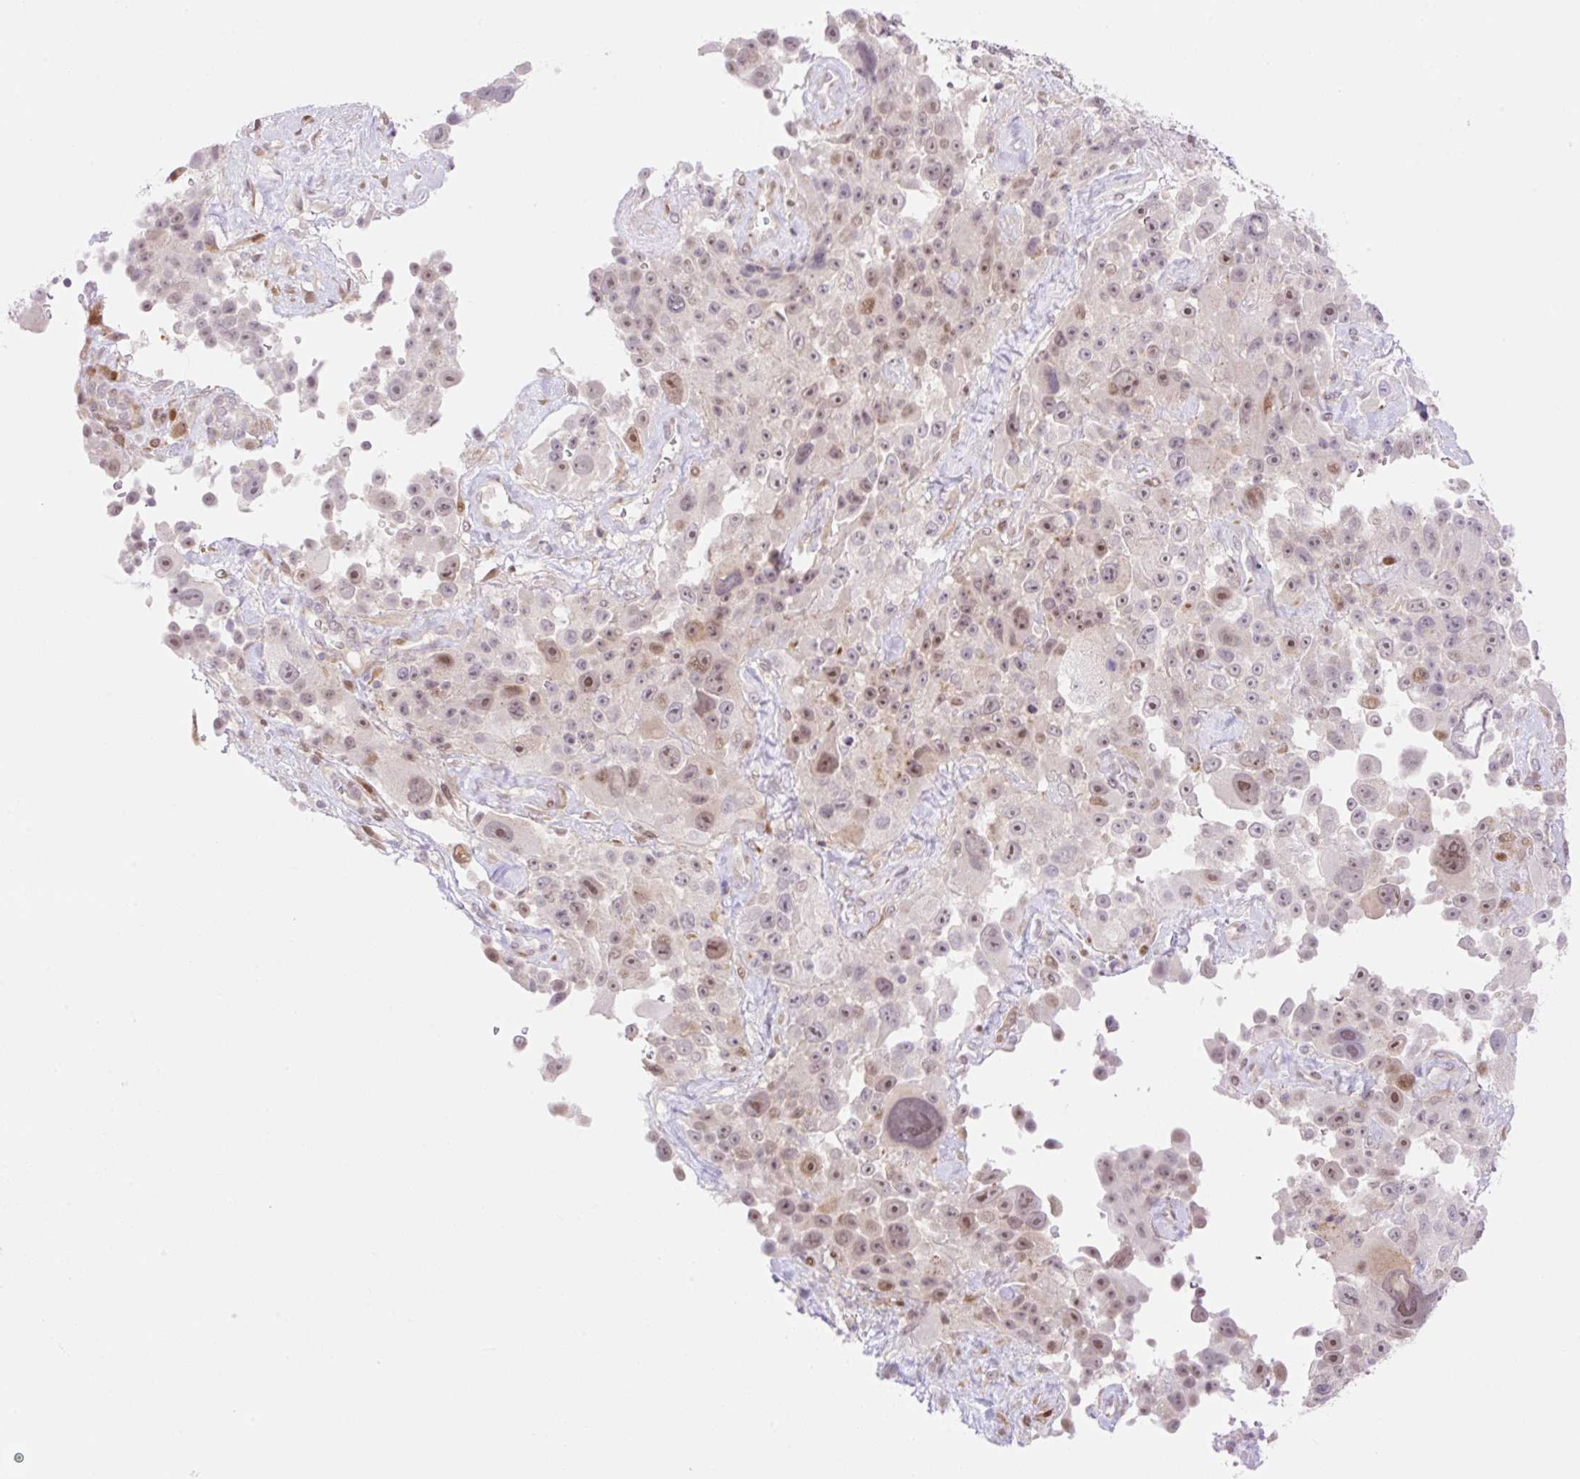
{"staining": {"intensity": "moderate", "quantity": "25%-75%", "location": "nuclear"}, "tissue": "melanoma", "cell_type": "Tumor cells", "image_type": "cancer", "snomed": [{"axis": "morphology", "description": "Malignant melanoma, Metastatic site"}, {"axis": "topography", "description": "Lymph node"}], "caption": "The photomicrograph displays staining of melanoma, revealing moderate nuclear protein staining (brown color) within tumor cells.", "gene": "ZFP41", "patient": {"sex": "male", "age": 62}}